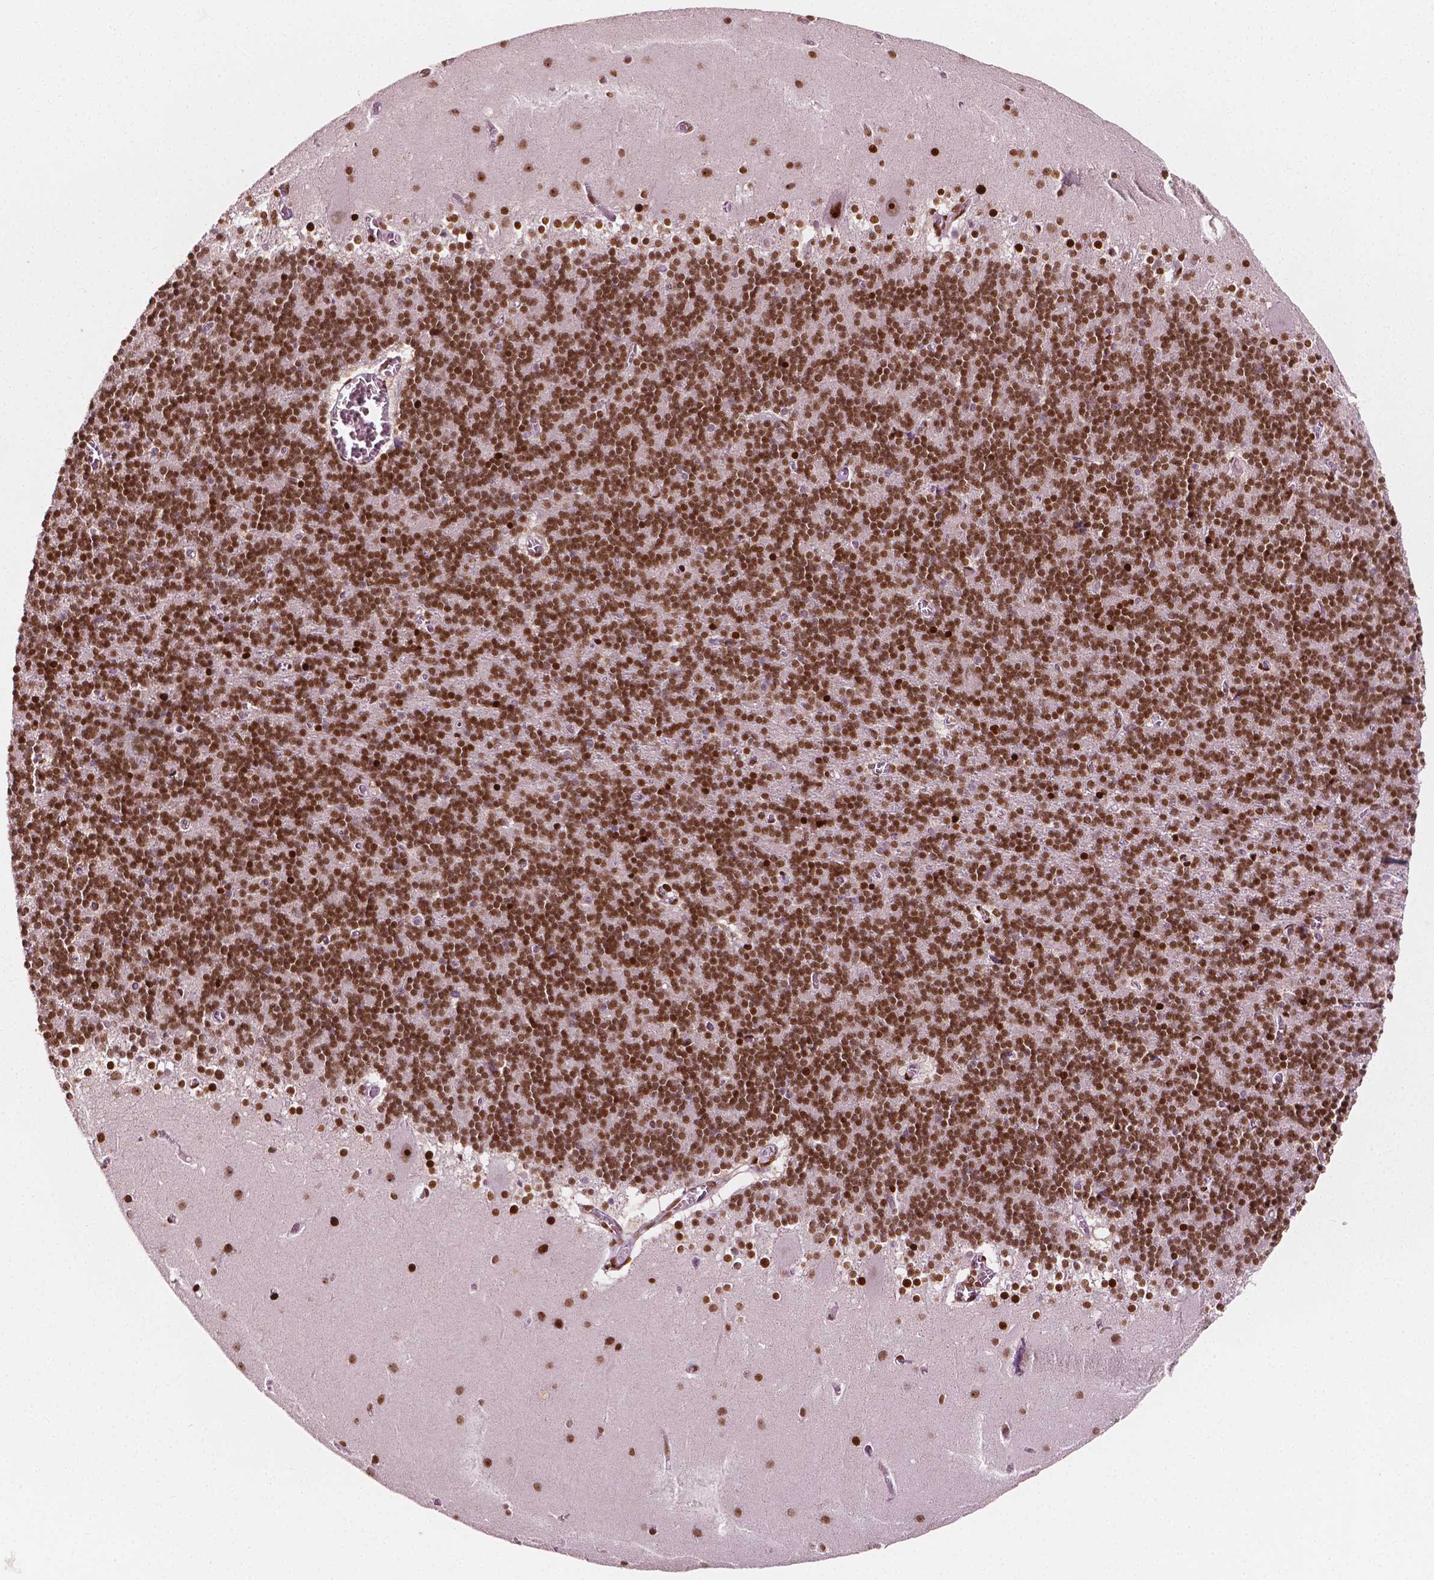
{"staining": {"intensity": "strong", "quantity": ">75%", "location": "nuclear"}, "tissue": "cerebellum", "cell_type": "Cells in granular layer", "image_type": "normal", "snomed": [{"axis": "morphology", "description": "Normal tissue, NOS"}, {"axis": "topography", "description": "Cerebellum"}], "caption": "Normal cerebellum exhibits strong nuclear staining in approximately >75% of cells in granular layer The staining was performed using DAB (3,3'-diaminobenzidine) to visualize the protein expression in brown, while the nuclei were stained in blue with hematoxylin (Magnification: 20x)..", "gene": "CTCF", "patient": {"sex": "male", "age": 70}}